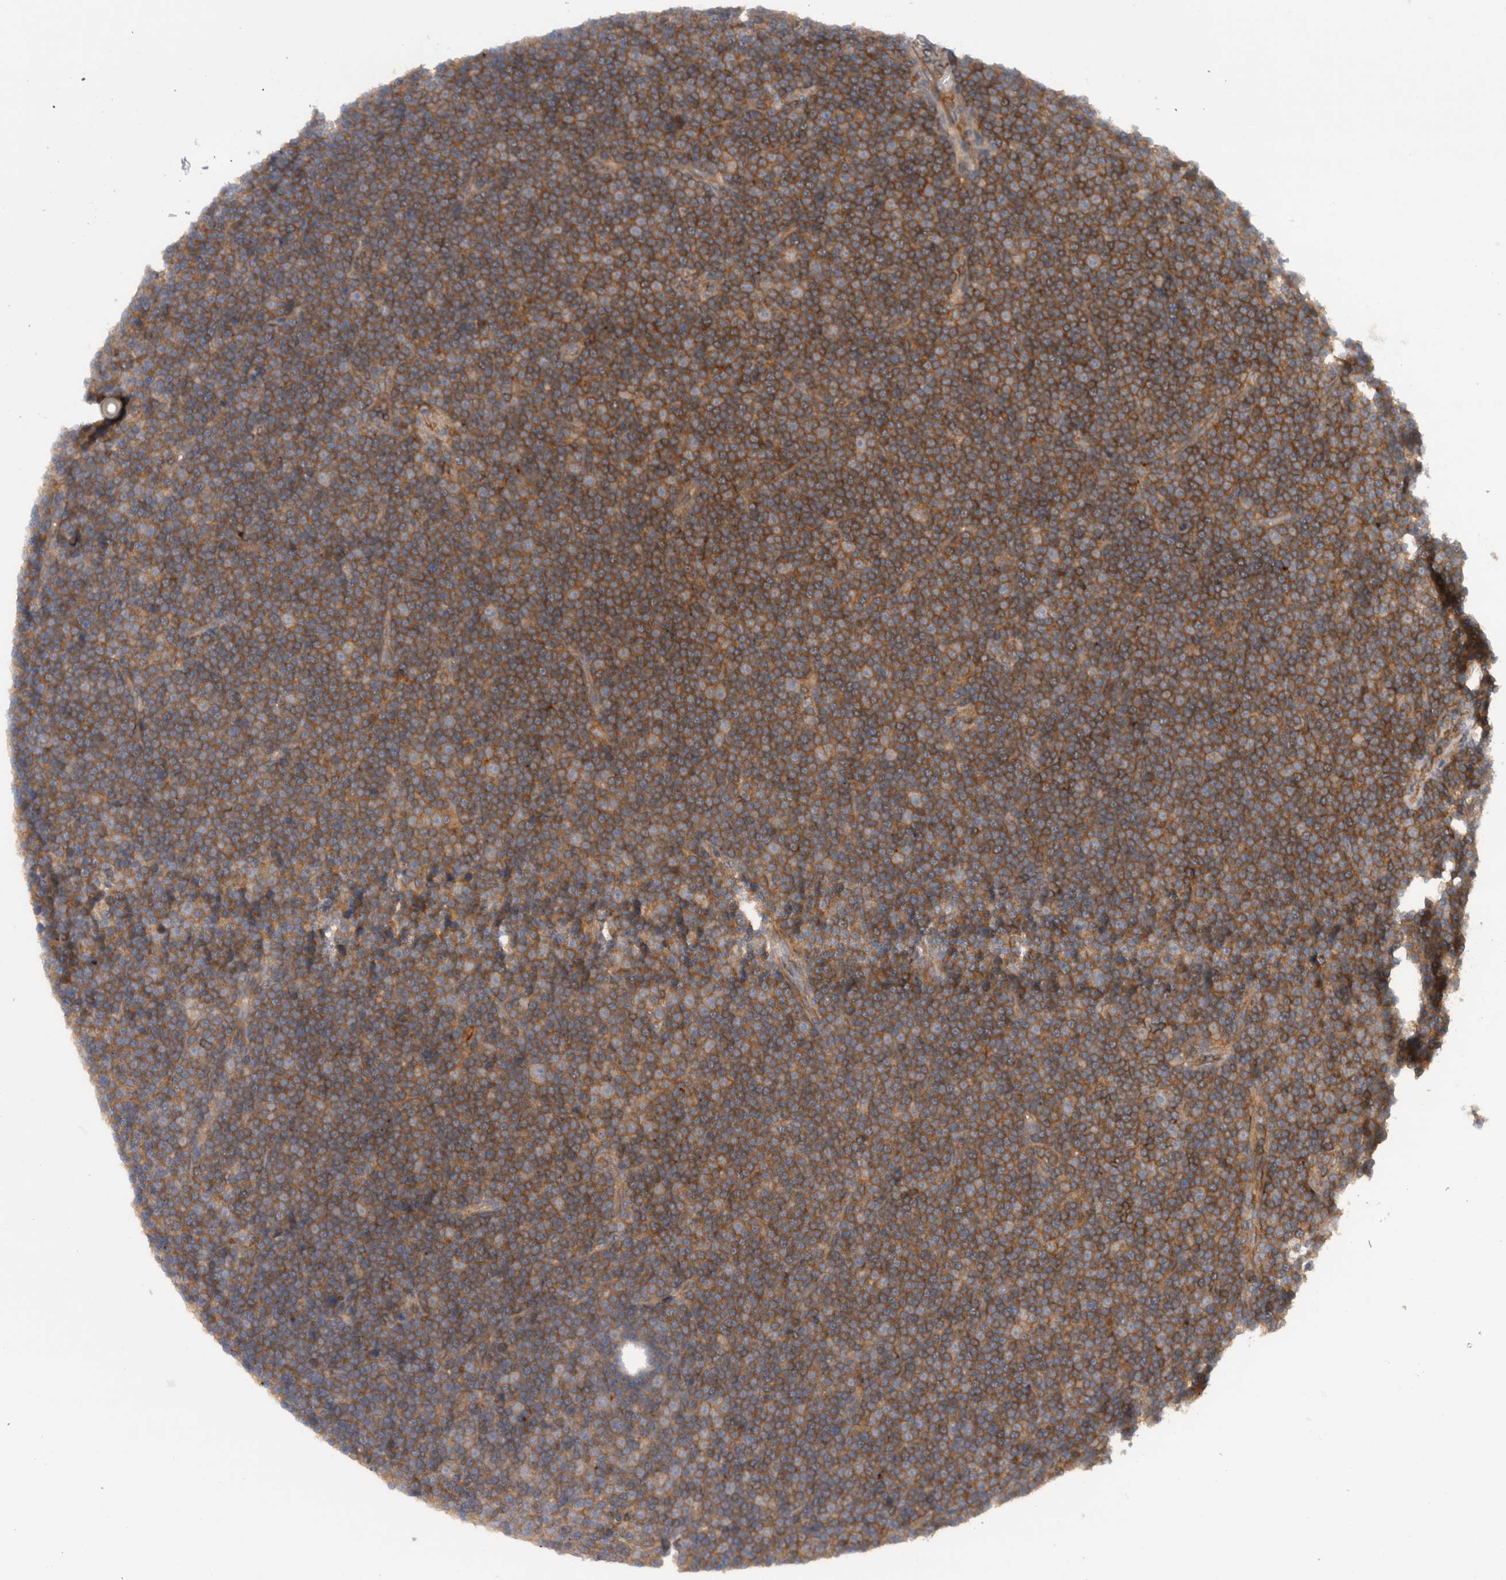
{"staining": {"intensity": "moderate", "quantity": ">75%", "location": "cytoplasmic/membranous"}, "tissue": "lymphoma", "cell_type": "Tumor cells", "image_type": "cancer", "snomed": [{"axis": "morphology", "description": "Malignant lymphoma, non-Hodgkin's type, Low grade"}, {"axis": "topography", "description": "Lymph node"}], "caption": "Immunohistochemical staining of low-grade malignant lymphoma, non-Hodgkin's type displays medium levels of moderate cytoplasmic/membranous protein positivity in approximately >75% of tumor cells.", "gene": "SCARA5", "patient": {"sex": "female", "age": 67}}